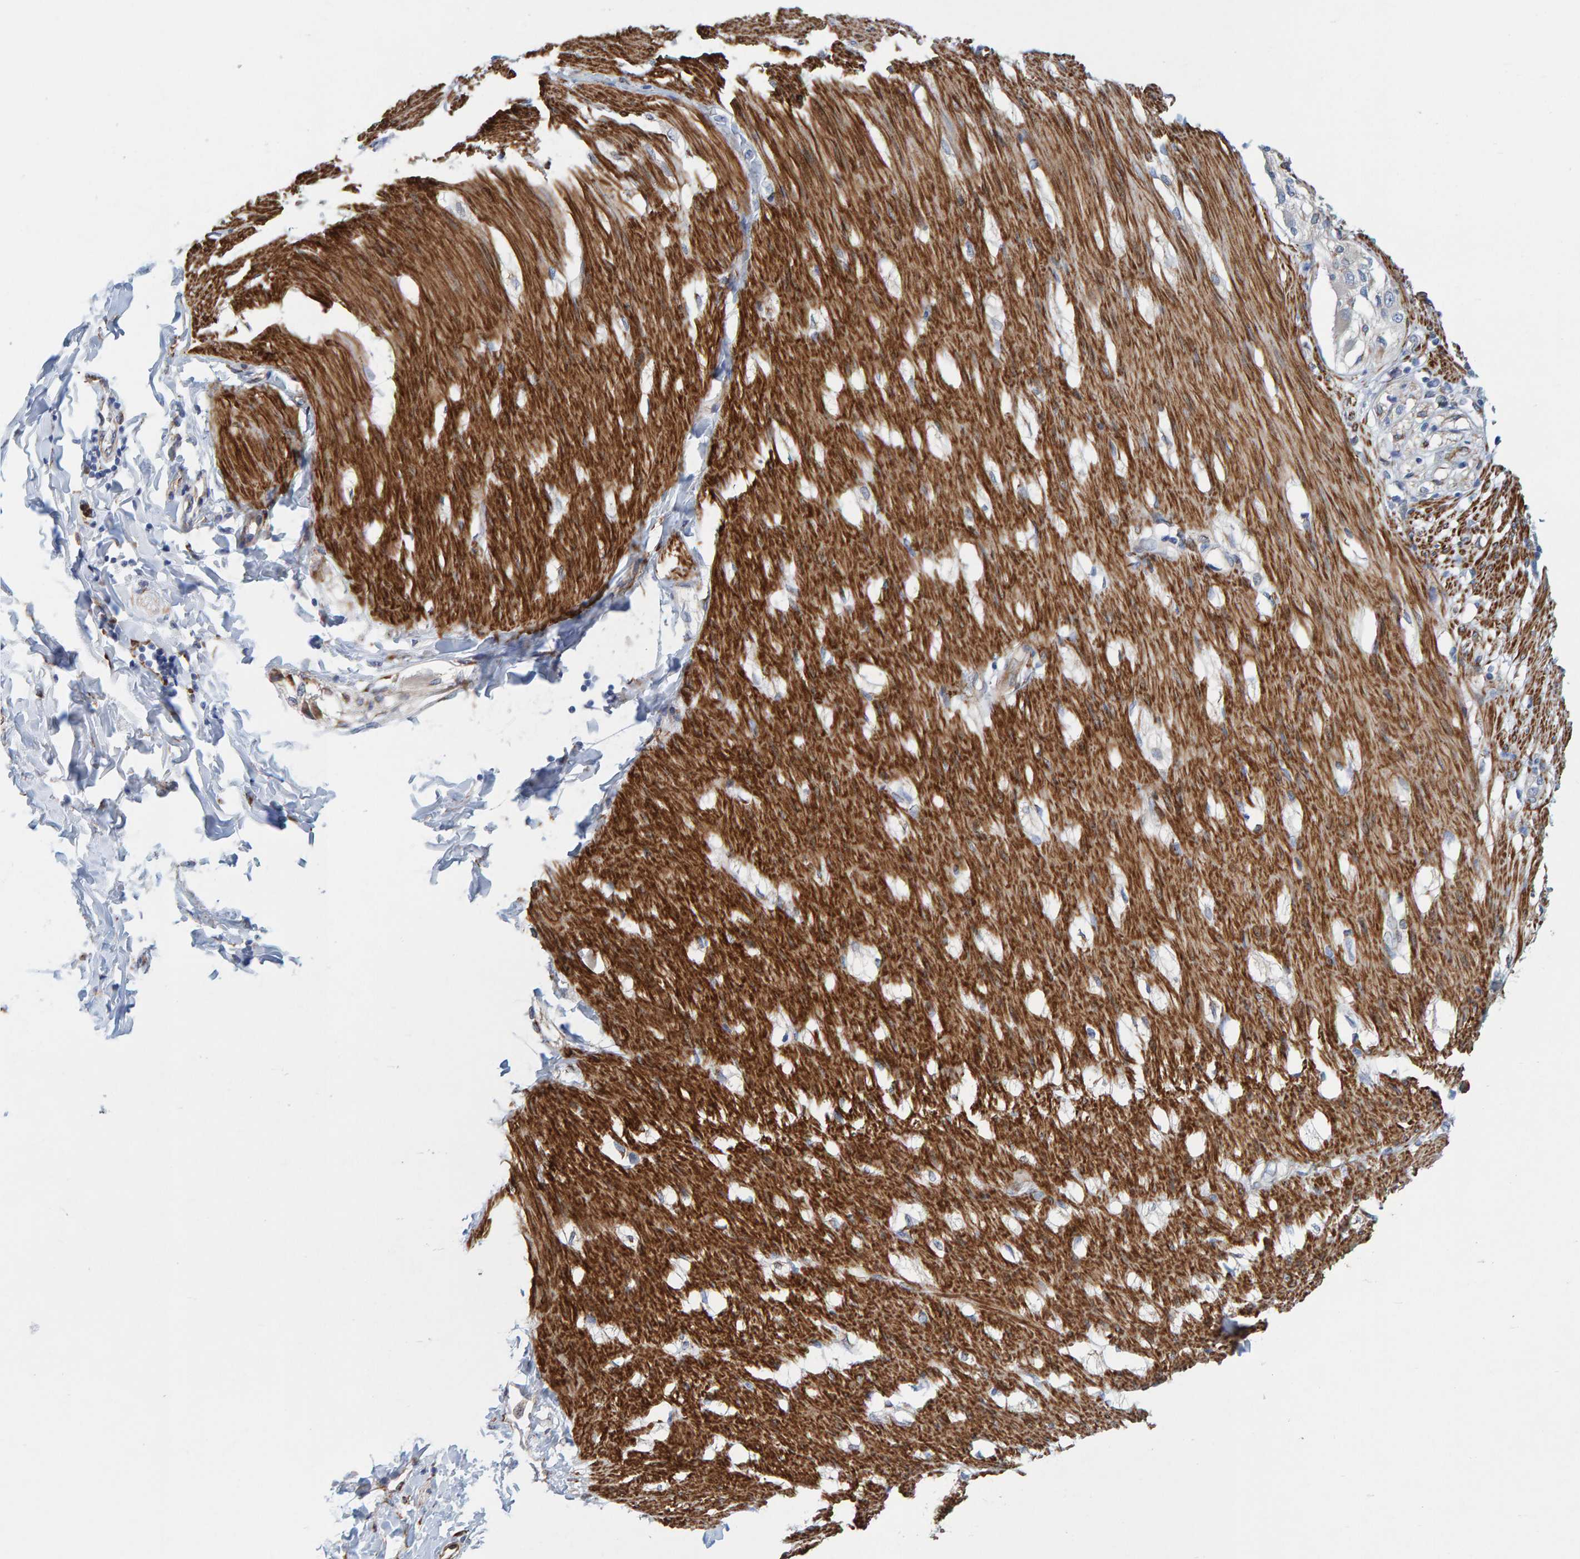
{"staining": {"intensity": "strong", "quantity": ">75%", "location": "cytoplasmic/membranous"}, "tissue": "smooth muscle", "cell_type": "Smooth muscle cells", "image_type": "normal", "snomed": [{"axis": "morphology", "description": "Normal tissue, NOS"}, {"axis": "morphology", "description": "Adenocarcinoma, NOS"}, {"axis": "topography", "description": "Smooth muscle"}, {"axis": "topography", "description": "Colon"}], "caption": "Brown immunohistochemical staining in benign smooth muscle demonstrates strong cytoplasmic/membranous expression in approximately >75% of smooth muscle cells.", "gene": "MMP16", "patient": {"sex": "male", "age": 14}}